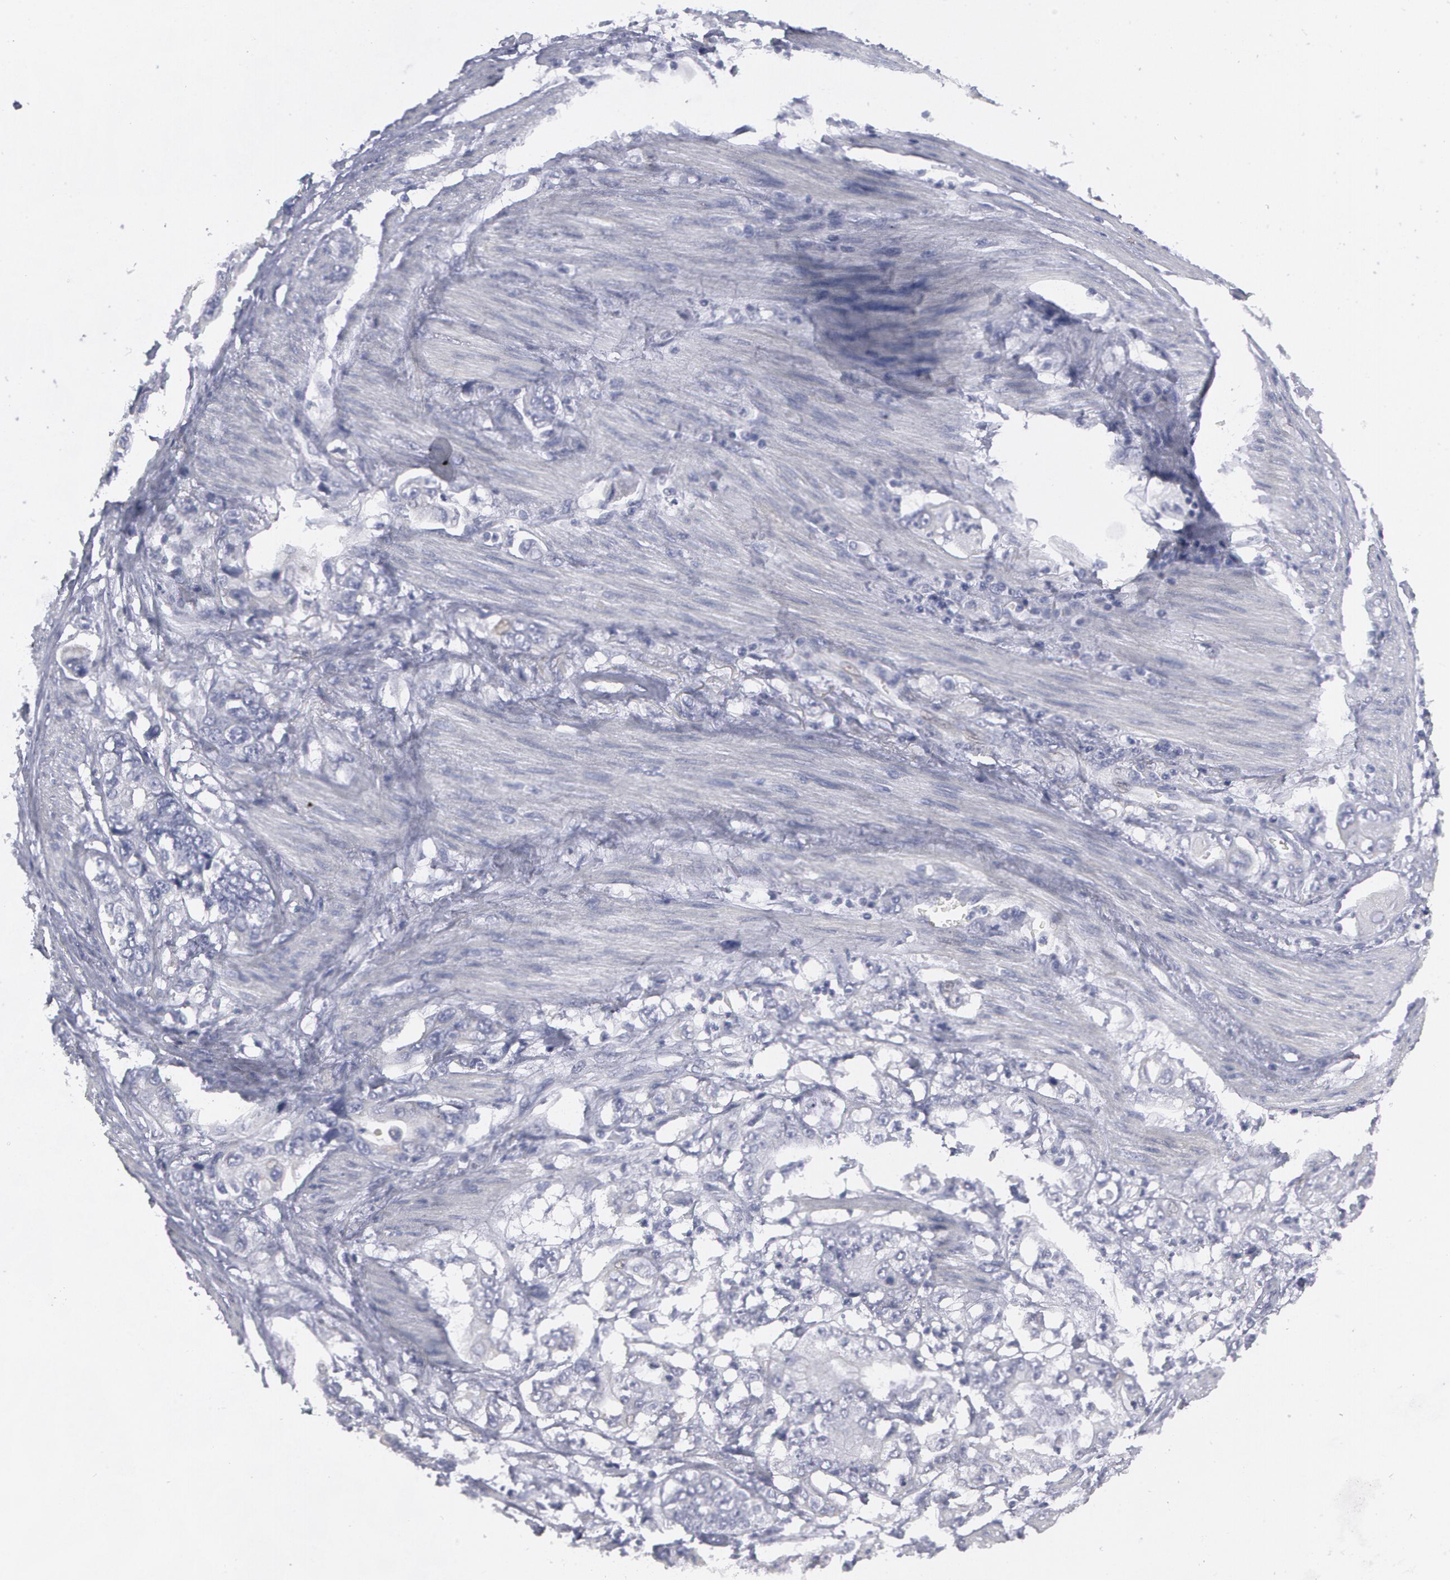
{"staining": {"intensity": "negative", "quantity": "none", "location": "none"}, "tissue": "stomach cancer", "cell_type": "Tumor cells", "image_type": "cancer", "snomed": [{"axis": "morphology", "description": "Adenocarcinoma, NOS"}, {"axis": "topography", "description": "Pancreas"}, {"axis": "topography", "description": "Stomach, upper"}], "caption": "Stomach cancer (adenocarcinoma) was stained to show a protein in brown. There is no significant positivity in tumor cells.", "gene": "SMC1B", "patient": {"sex": "male", "age": 77}}